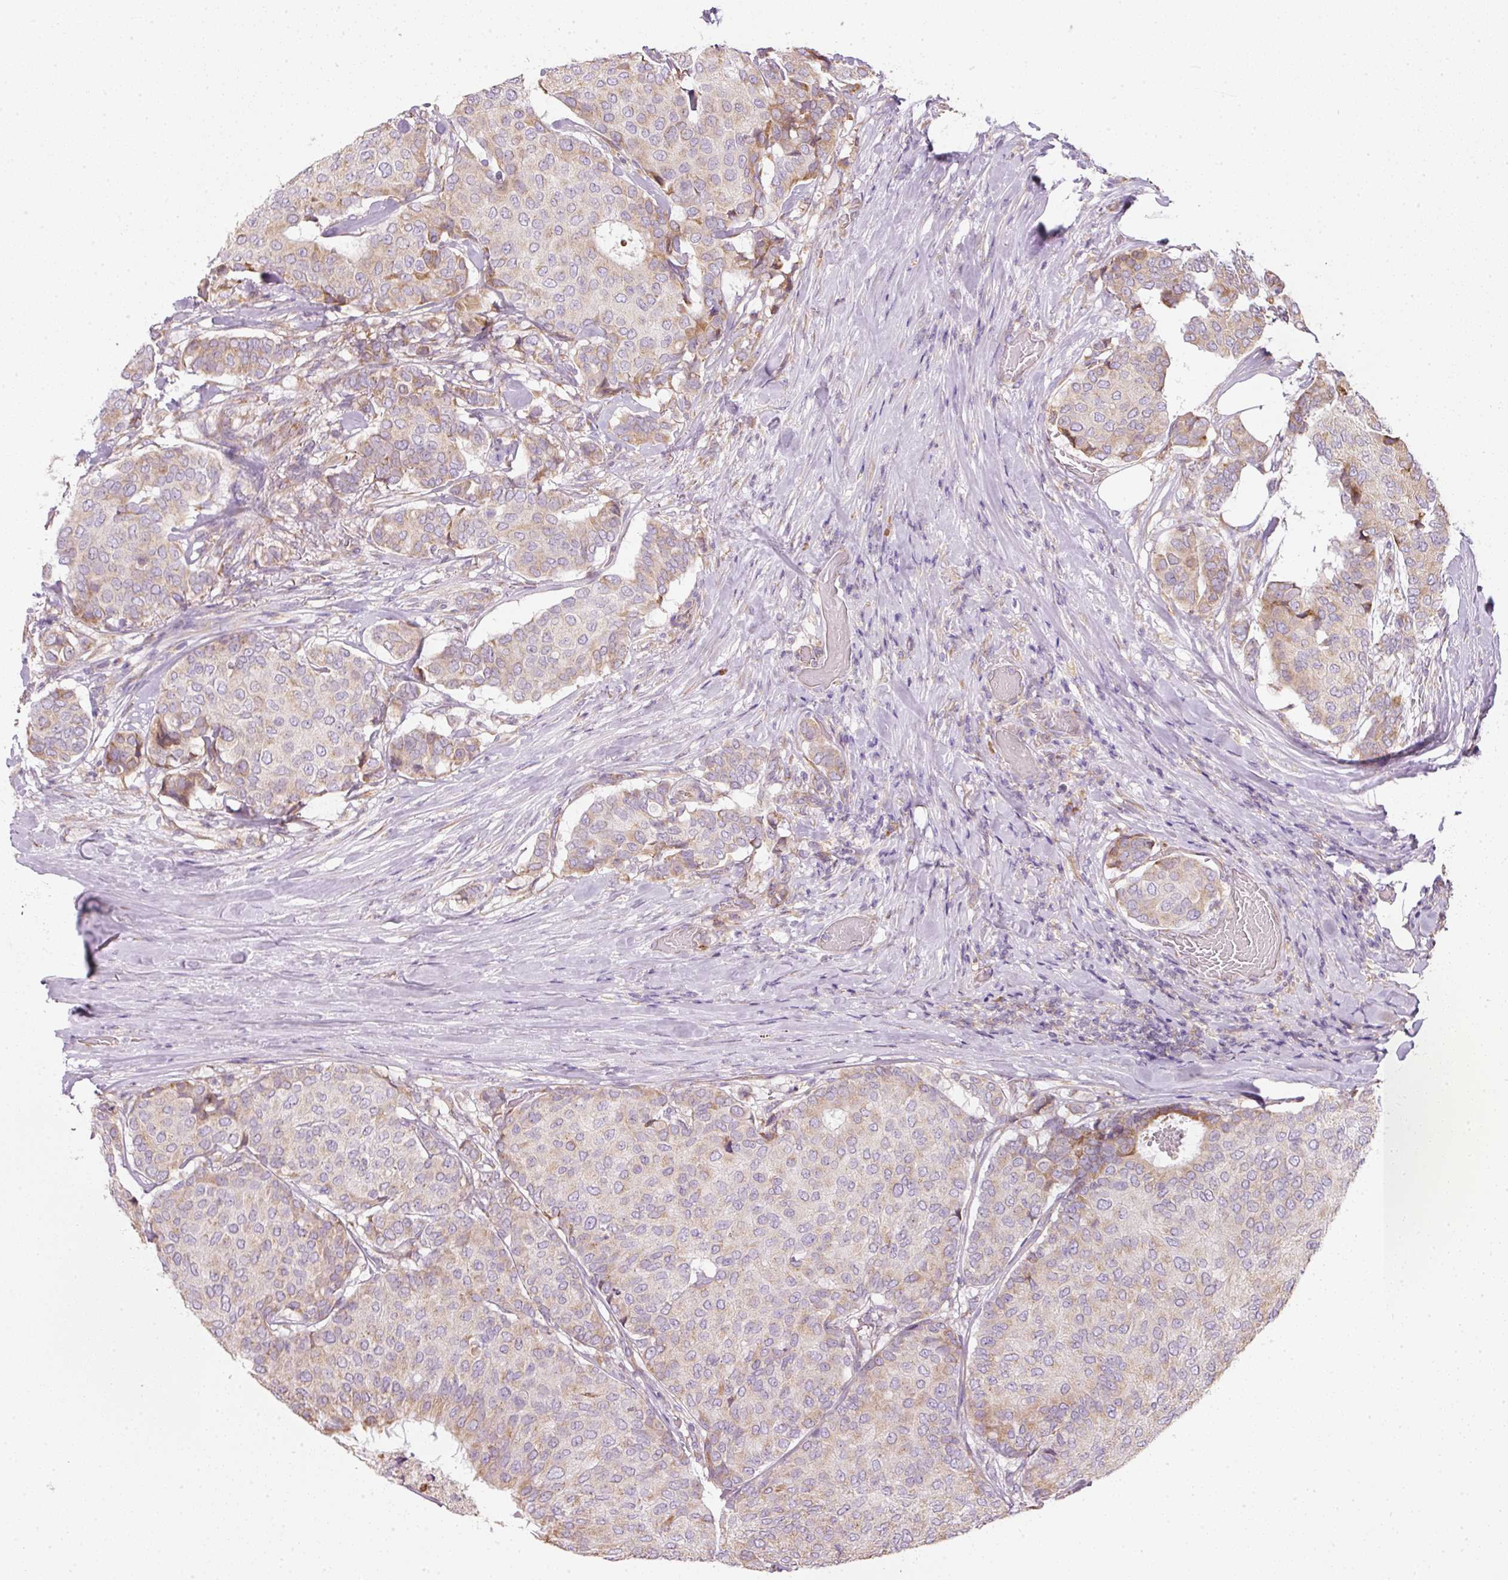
{"staining": {"intensity": "weak", "quantity": "25%-75%", "location": "cytoplasmic/membranous"}, "tissue": "breast cancer", "cell_type": "Tumor cells", "image_type": "cancer", "snomed": [{"axis": "morphology", "description": "Duct carcinoma"}, {"axis": "topography", "description": "Breast"}], "caption": "Tumor cells show low levels of weak cytoplasmic/membranous positivity in about 25%-75% of cells in human breast cancer.", "gene": "MORN4", "patient": {"sex": "female", "age": 75}}